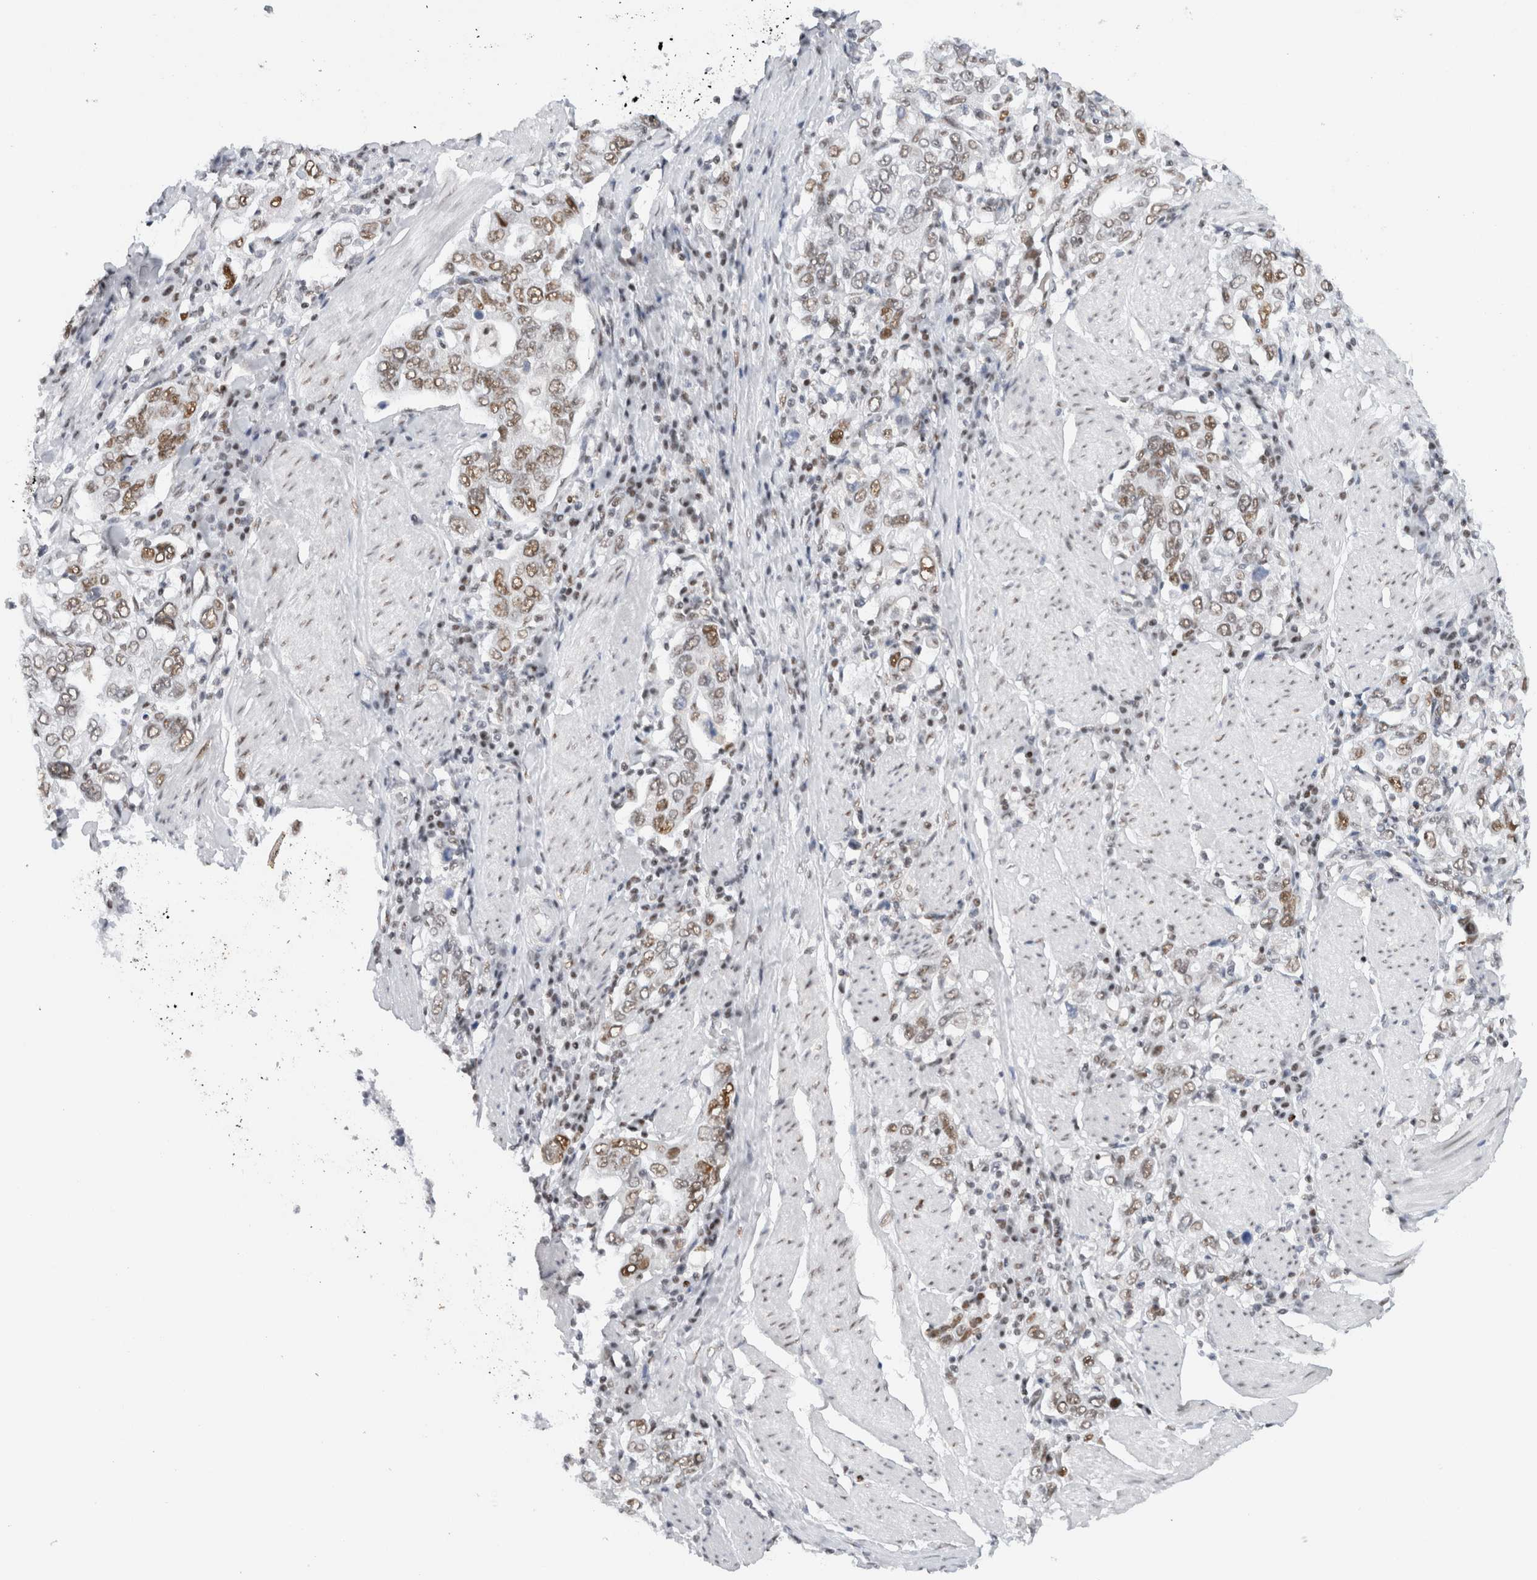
{"staining": {"intensity": "moderate", "quantity": ">75%", "location": "nuclear"}, "tissue": "stomach cancer", "cell_type": "Tumor cells", "image_type": "cancer", "snomed": [{"axis": "morphology", "description": "Adenocarcinoma, NOS"}, {"axis": "topography", "description": "Stomach, upper"}], "caption": "Adenocarcinoma (stomach) was stained to show a protein in brown. There is medium levels of moderate nuclear positivity in approximately >75% of tumor cells.", "gene": "COPS7A", "patient": {"sex": "male", "age": 62}}